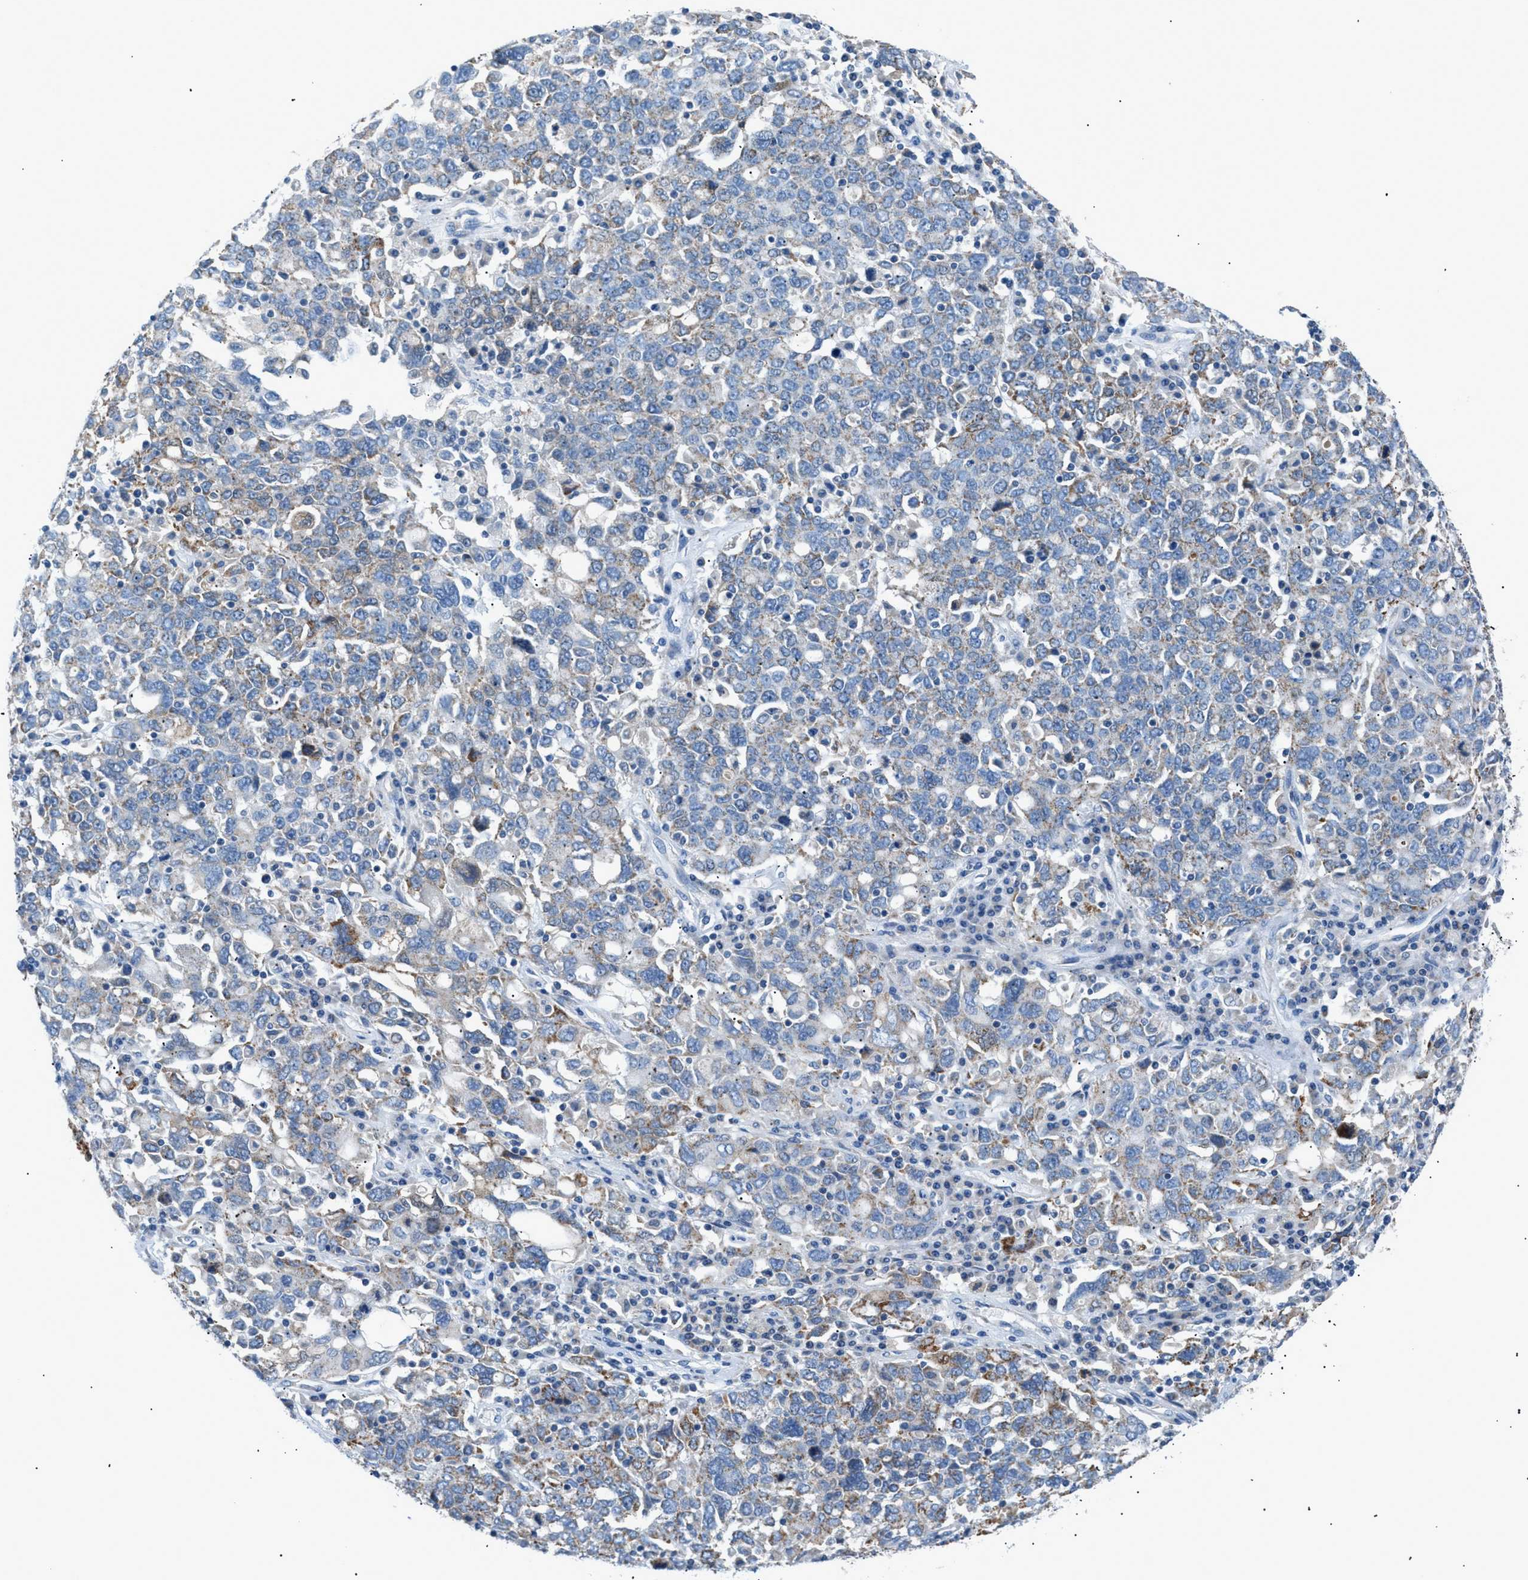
{"staining": {"intensity": "moderate", "quantity": "<25%", "location": "cytoplasmic/membranous"}, "tissue": "ovarian cancer", "cell_type": "Tumor cells", "image_type": "cancer", "snomed": [{"axis": "morphology", "description": "Carcinoma, endometroid"}, {"axis": "topography", "description": "Ovary"}], "caption": "Ovarian endometroid carcinoma stained for a protein (brown) demonstrates moderate cytoplasmic/membranous positive staining in approximately <25% of tumor cells.", "gene": "ILDR1", "patient": {"sex": "female", "age": 62}}